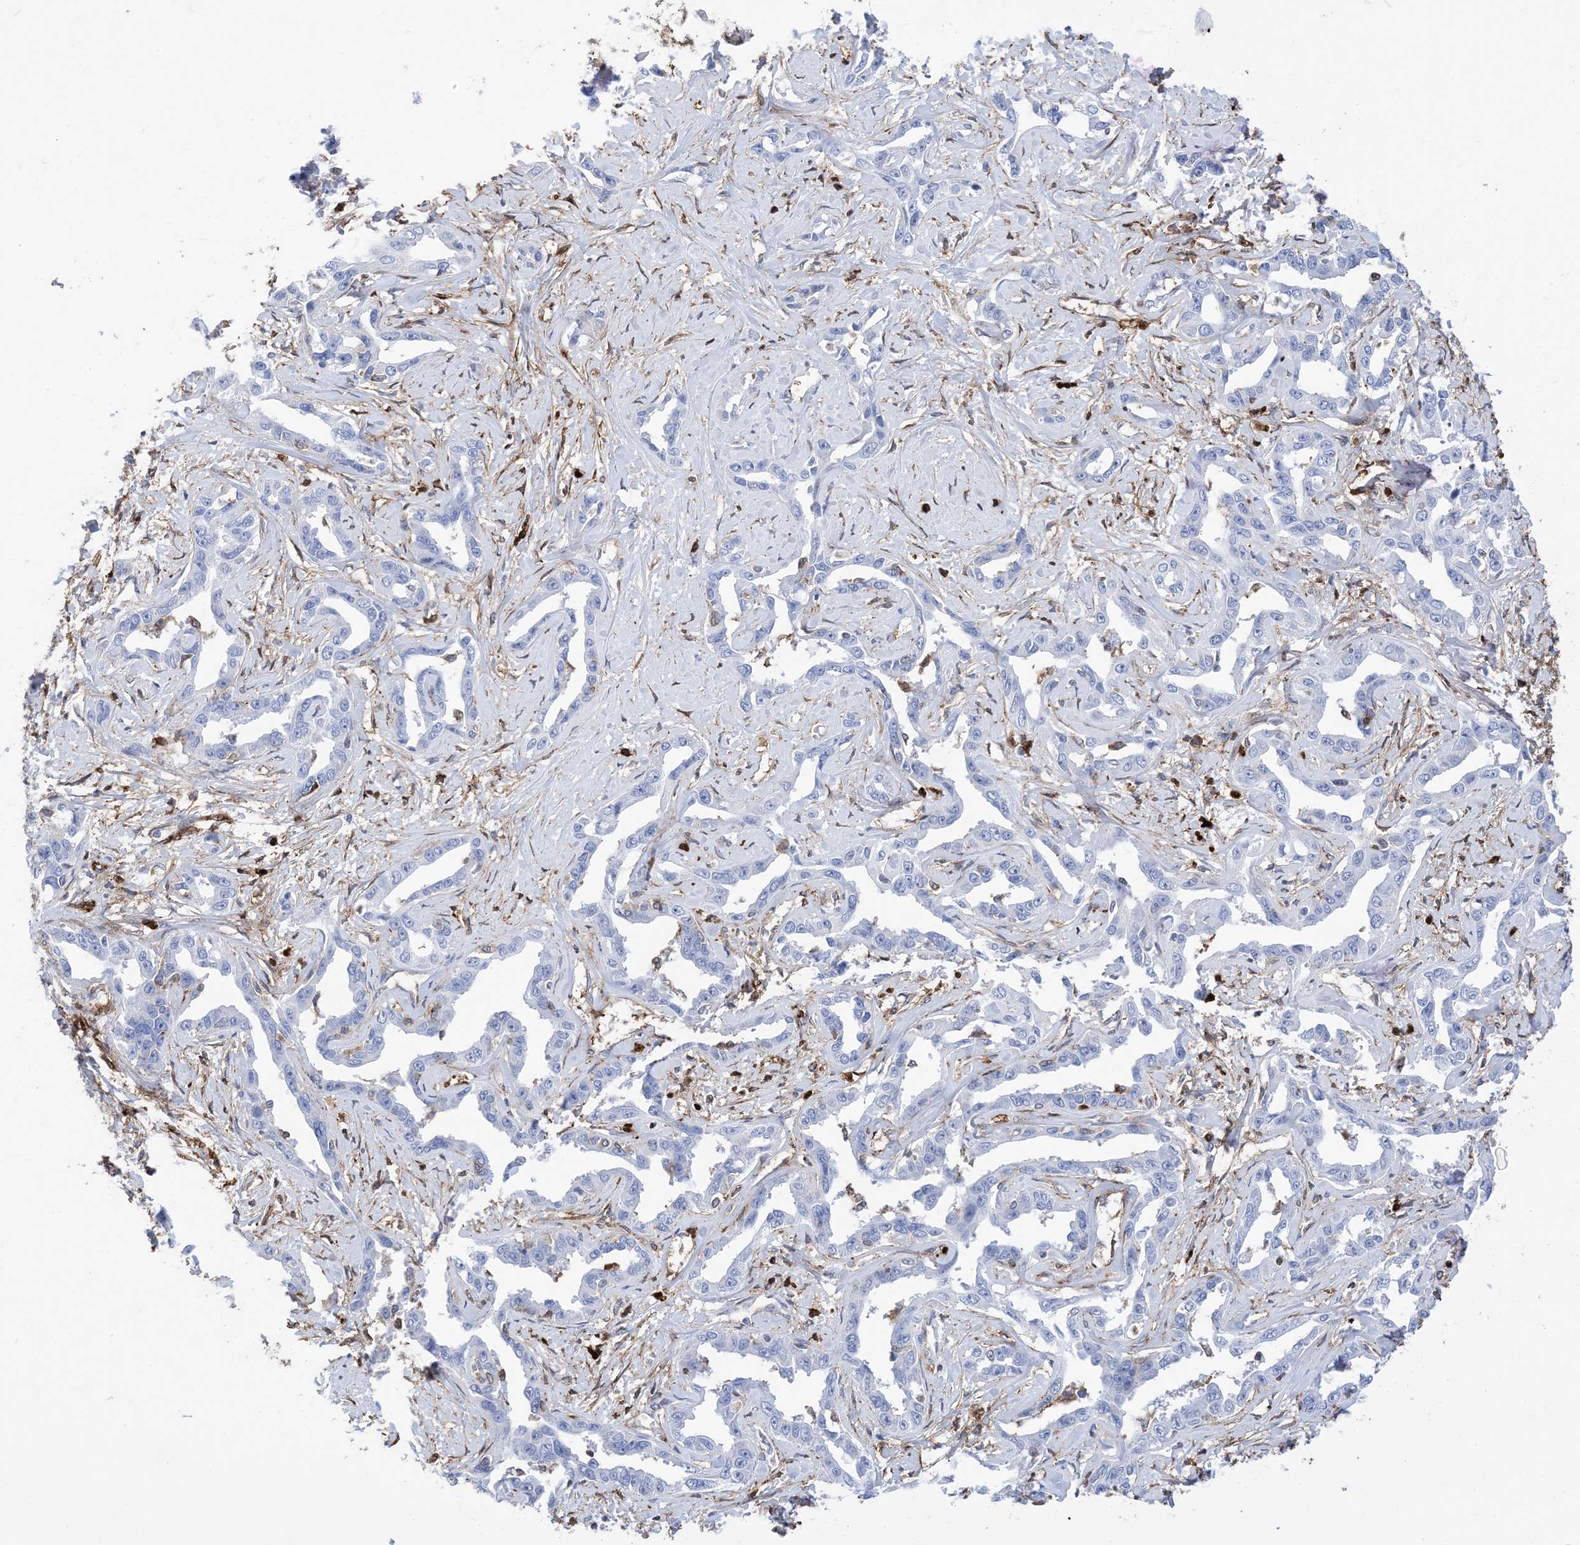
{"staining": {"intensity": "negative", "quantity": "none", "location": "none"}, "tissue": "liver cancer", "cell_type": "Tumor cells", "image_type": "cancer", "snomed": [{"axis": "morphology", "description": "Cholangiocarcinoma"}, {"axis": "topography", "description": "Liver"}], "caption": "A histopathology image of human cholangiocarcinoma (liver) is negative for staining in tumor cells.", "gene": "ANXA1", "patient": {"sex": "male", "age": 59}}